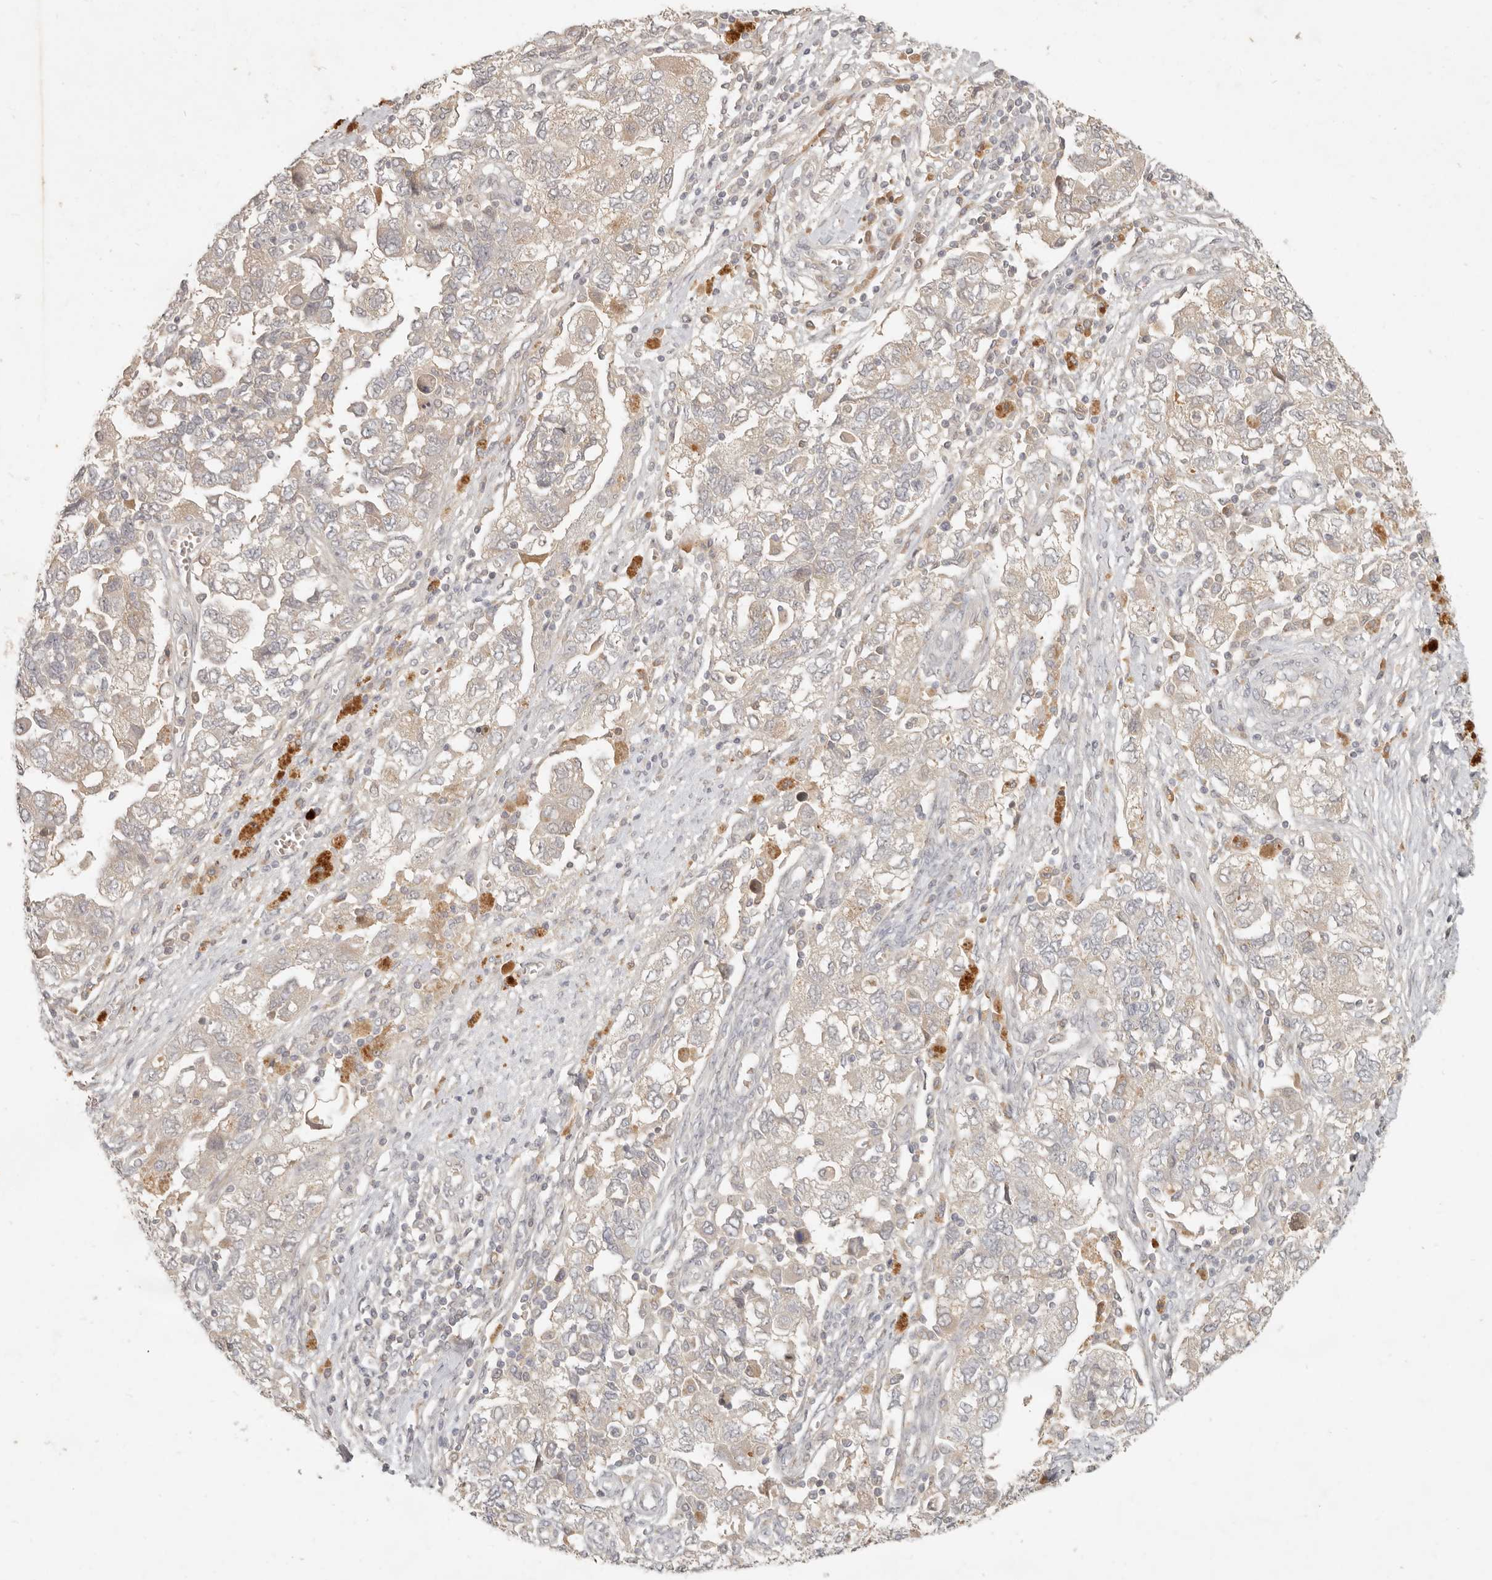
{"staining": {"intensity": "weak", "quantity": "25%-75%", "location": "cytoplasmic/membranous"}, "tissue": "ovarian cancer", "cell_type": "Tumor cells", "image_type": "cancer", "snomed": [{"axis": "morphology", "description": "Carcinoma, NOS"}, {"axis": "morphology", "description": "Cystadenocarcinoma, serous, NOS"}, {"axis": "topography", "description": "Ovary"}], "caption": "Protein analysis of ovarian cancer (carcinoma) tissue shows weak cytoplasmic/membranous positivity in about 25%-75% of tumor cells.", "gene": "UBXN11", "patient": {"sex": "female", "age": 69}}